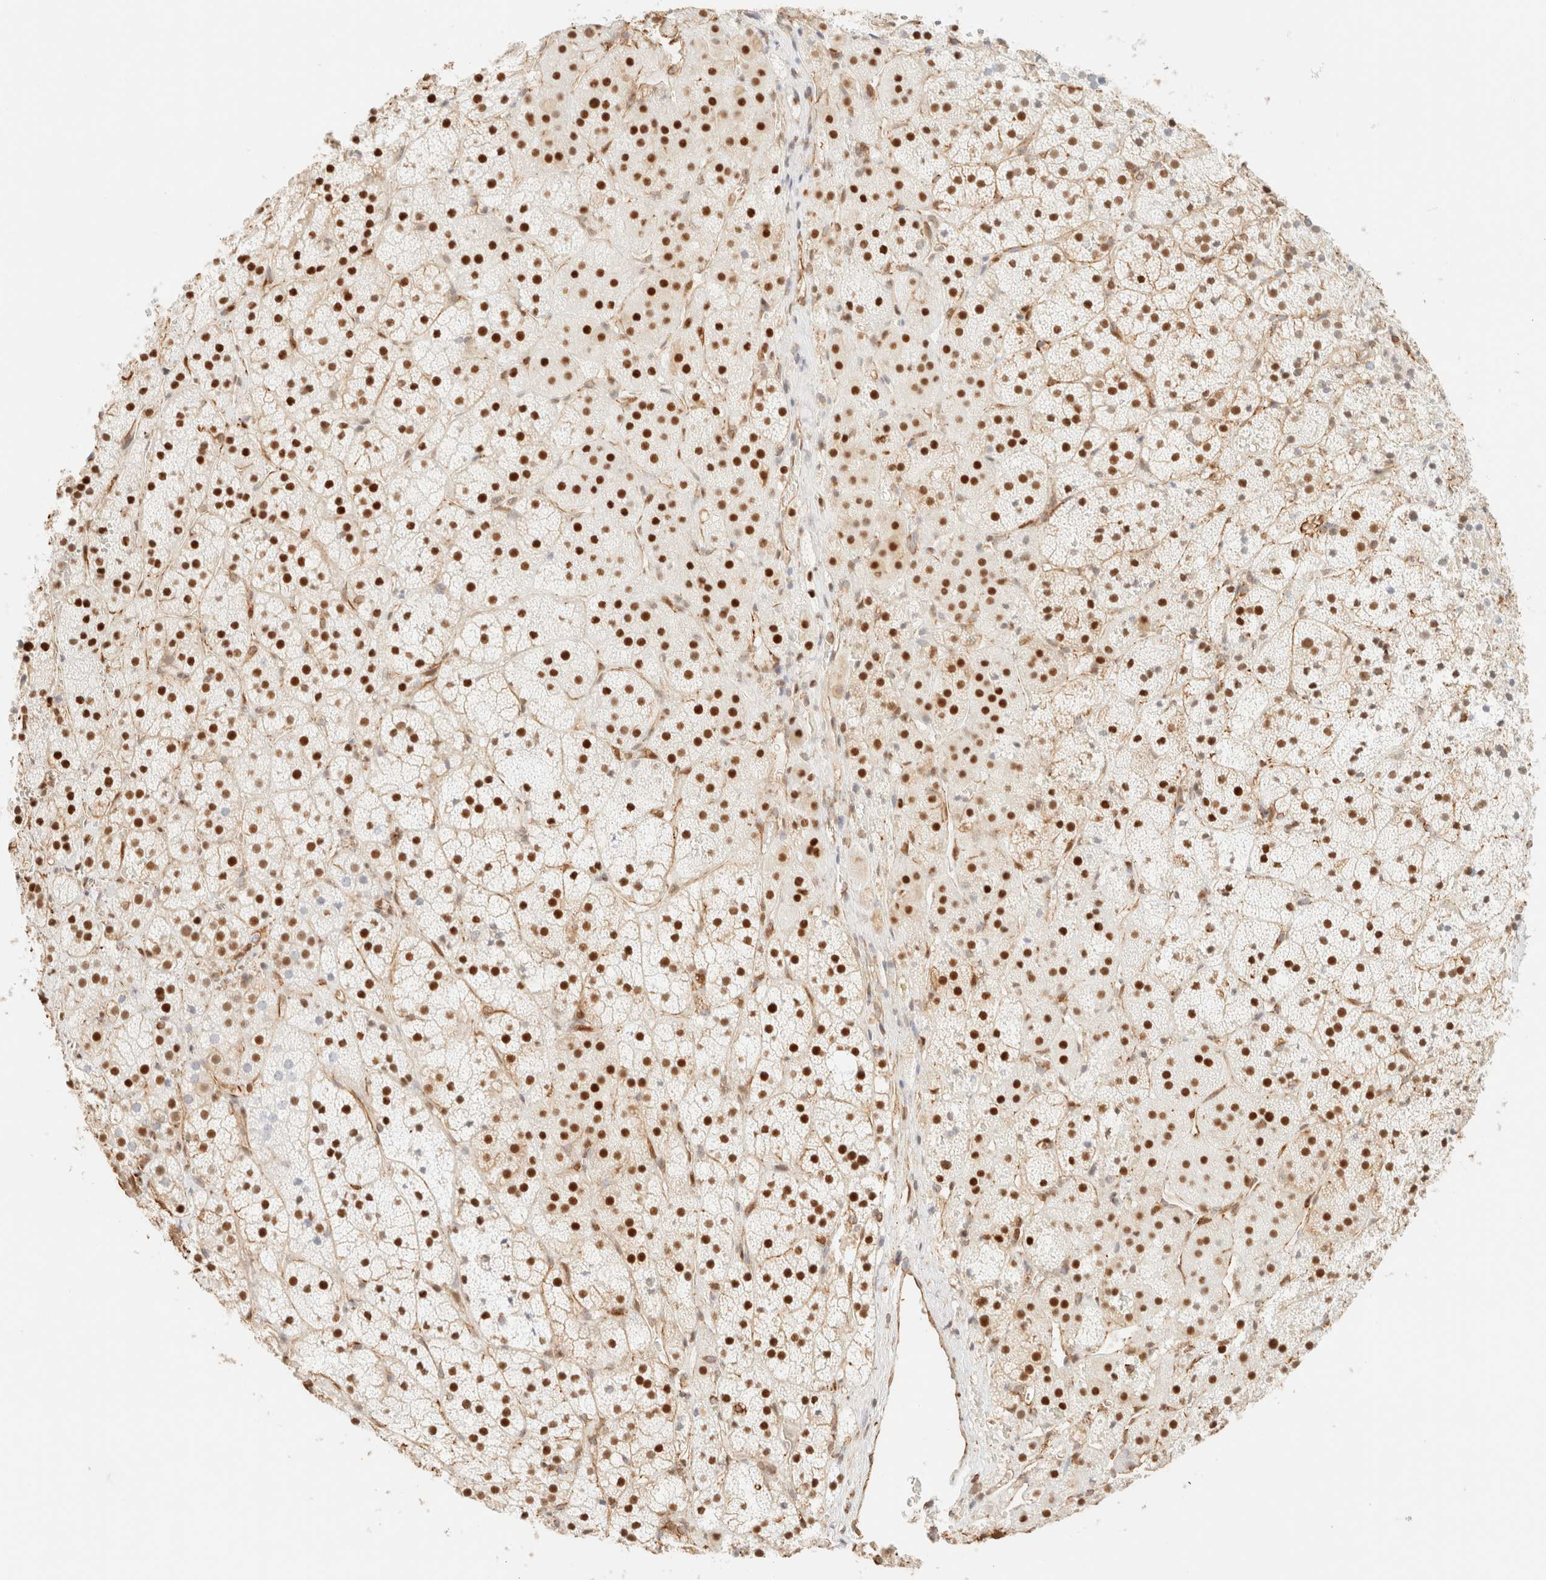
{"staining": {"intensity": "strong", "quantity": ">75%", "location": "nuclear"}, "tissue": "adrenal gland", "cell_type": "Glandular cells", "image_type": "normal", "snomed": [{"axis": "morphology", "description": "Normal tissue, NOS"}, {"axis": "topography", "description": "Adrenal gland"}], "caption": "Protein staining displays strong nuclear staining in about >75% of glandular cells in unremarkable adrenal gland.", "gene": "ZSCAN18", "patient": {"sex": "female", "age": 44}}